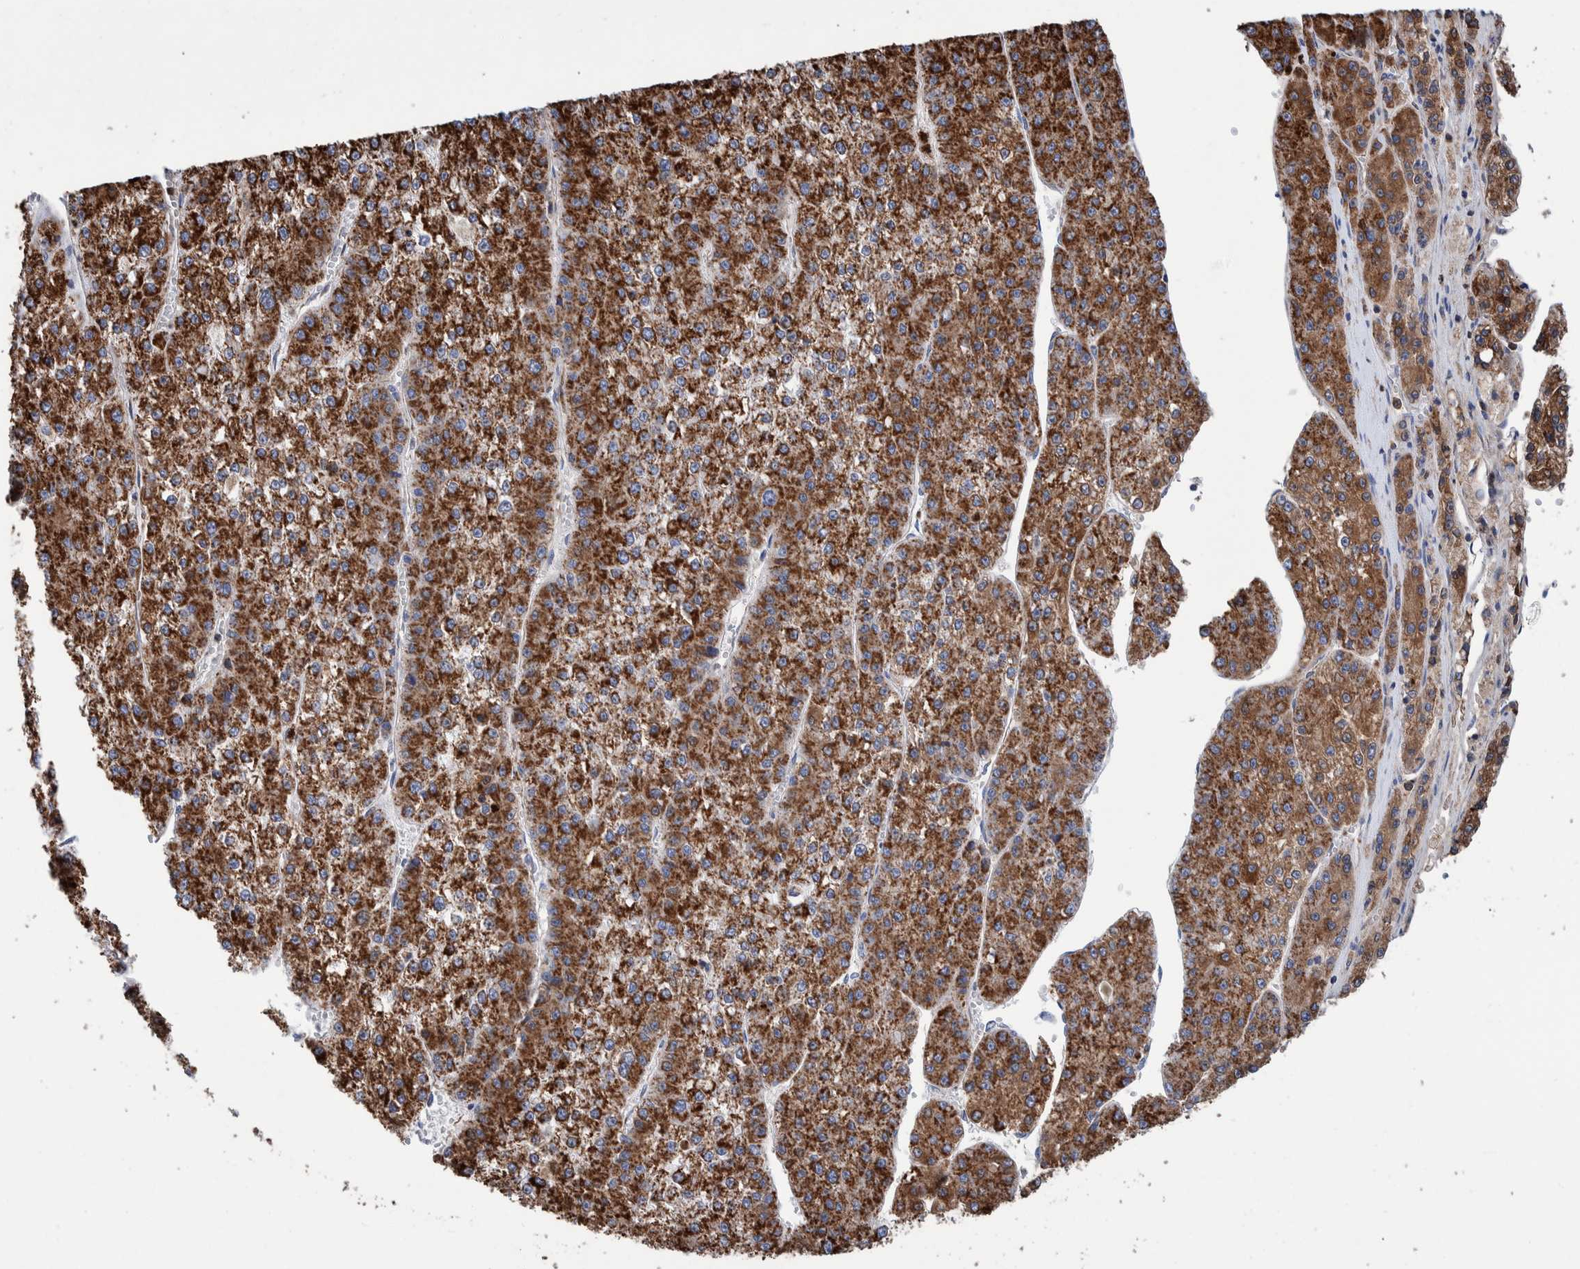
{"staining": {"intensity": "strong", "quantity": ">75%", "location": "cytoplasmic/membranous"}, "tissue": "liver cancer", "cell_type": "Tumor cells", "image_type": "cancer", "snomed": [{"axis": "morphology", "description": "Carcinoma, Hepatocellular, NOS"}, {"axis": "topography", "description": "Liver"}], "caption": "A histopathology image showing strong cytoplasmic/membranous positivity in approximately >75% of tumor cells in liver hepatocellular carcinoma, as visualized by brown immunohistochemical staining.", "gene": "DECR1", "patient": {"sex": "male", "age": 72}}